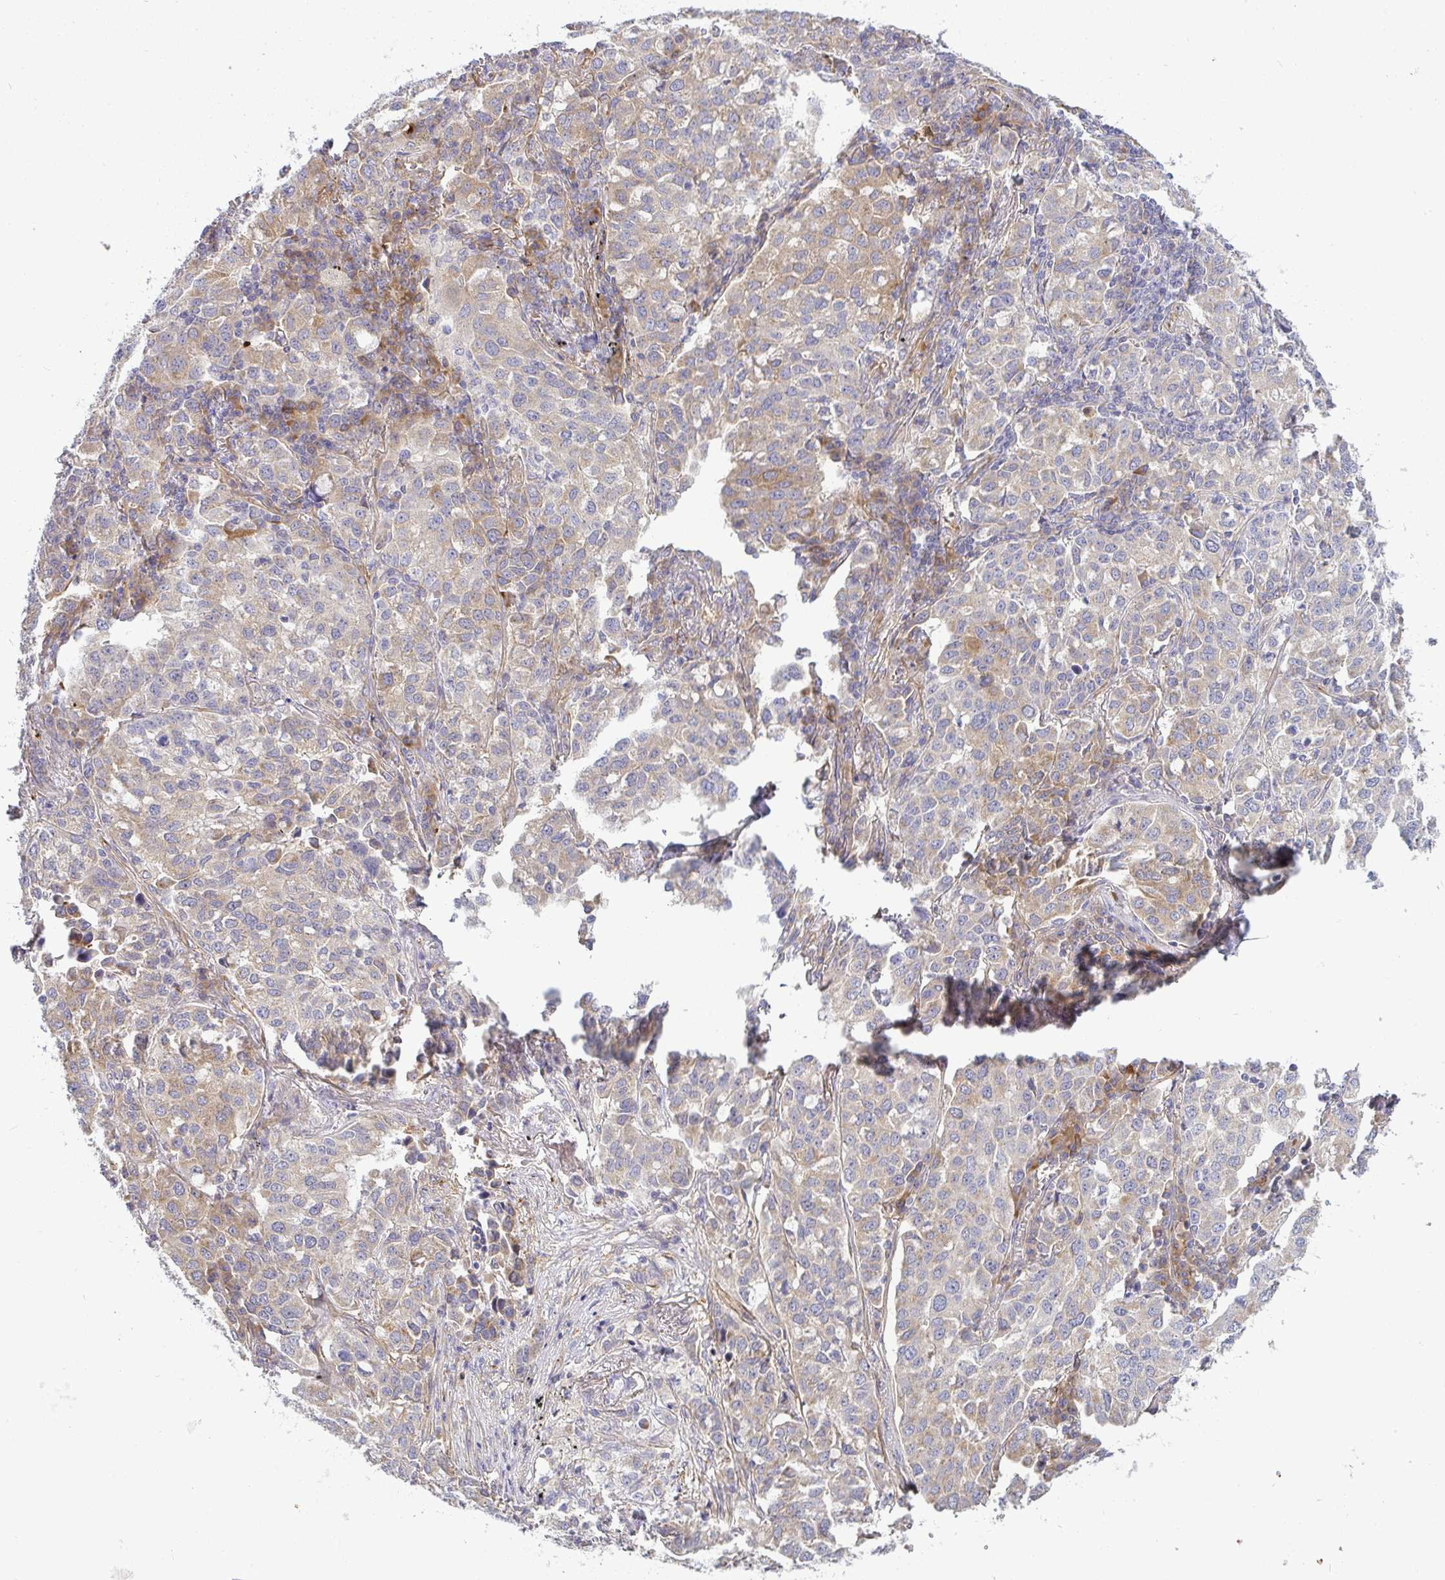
{"staining": {"intensity": "weak", "quantity": "25%-75%", "location": "cytoplasmic/membranous"}, "tissue": "lung cancer", "cell_type": "Tumor cells", "image_type": "cancer", "snomed": [{"axis": "morphology", "description": "Adenocarcinoma, NOS"}, {"axis": "morphology", "description": "Adenocarcinoma, metastatic, NOS"}, {"axis": "topography", "description": "Lymph node"}, {"axis": "topography", "description": "Lung"}], "caption": "Tumor cells reveal weak cytoplasmic/membranous expression in about 25%-75% of cells in lung cancer. (Brightfield microscopy of DAB IHC at high magnification).", "gene": "B4GALT6", "patient": {"sex": "female", "age": 65}}